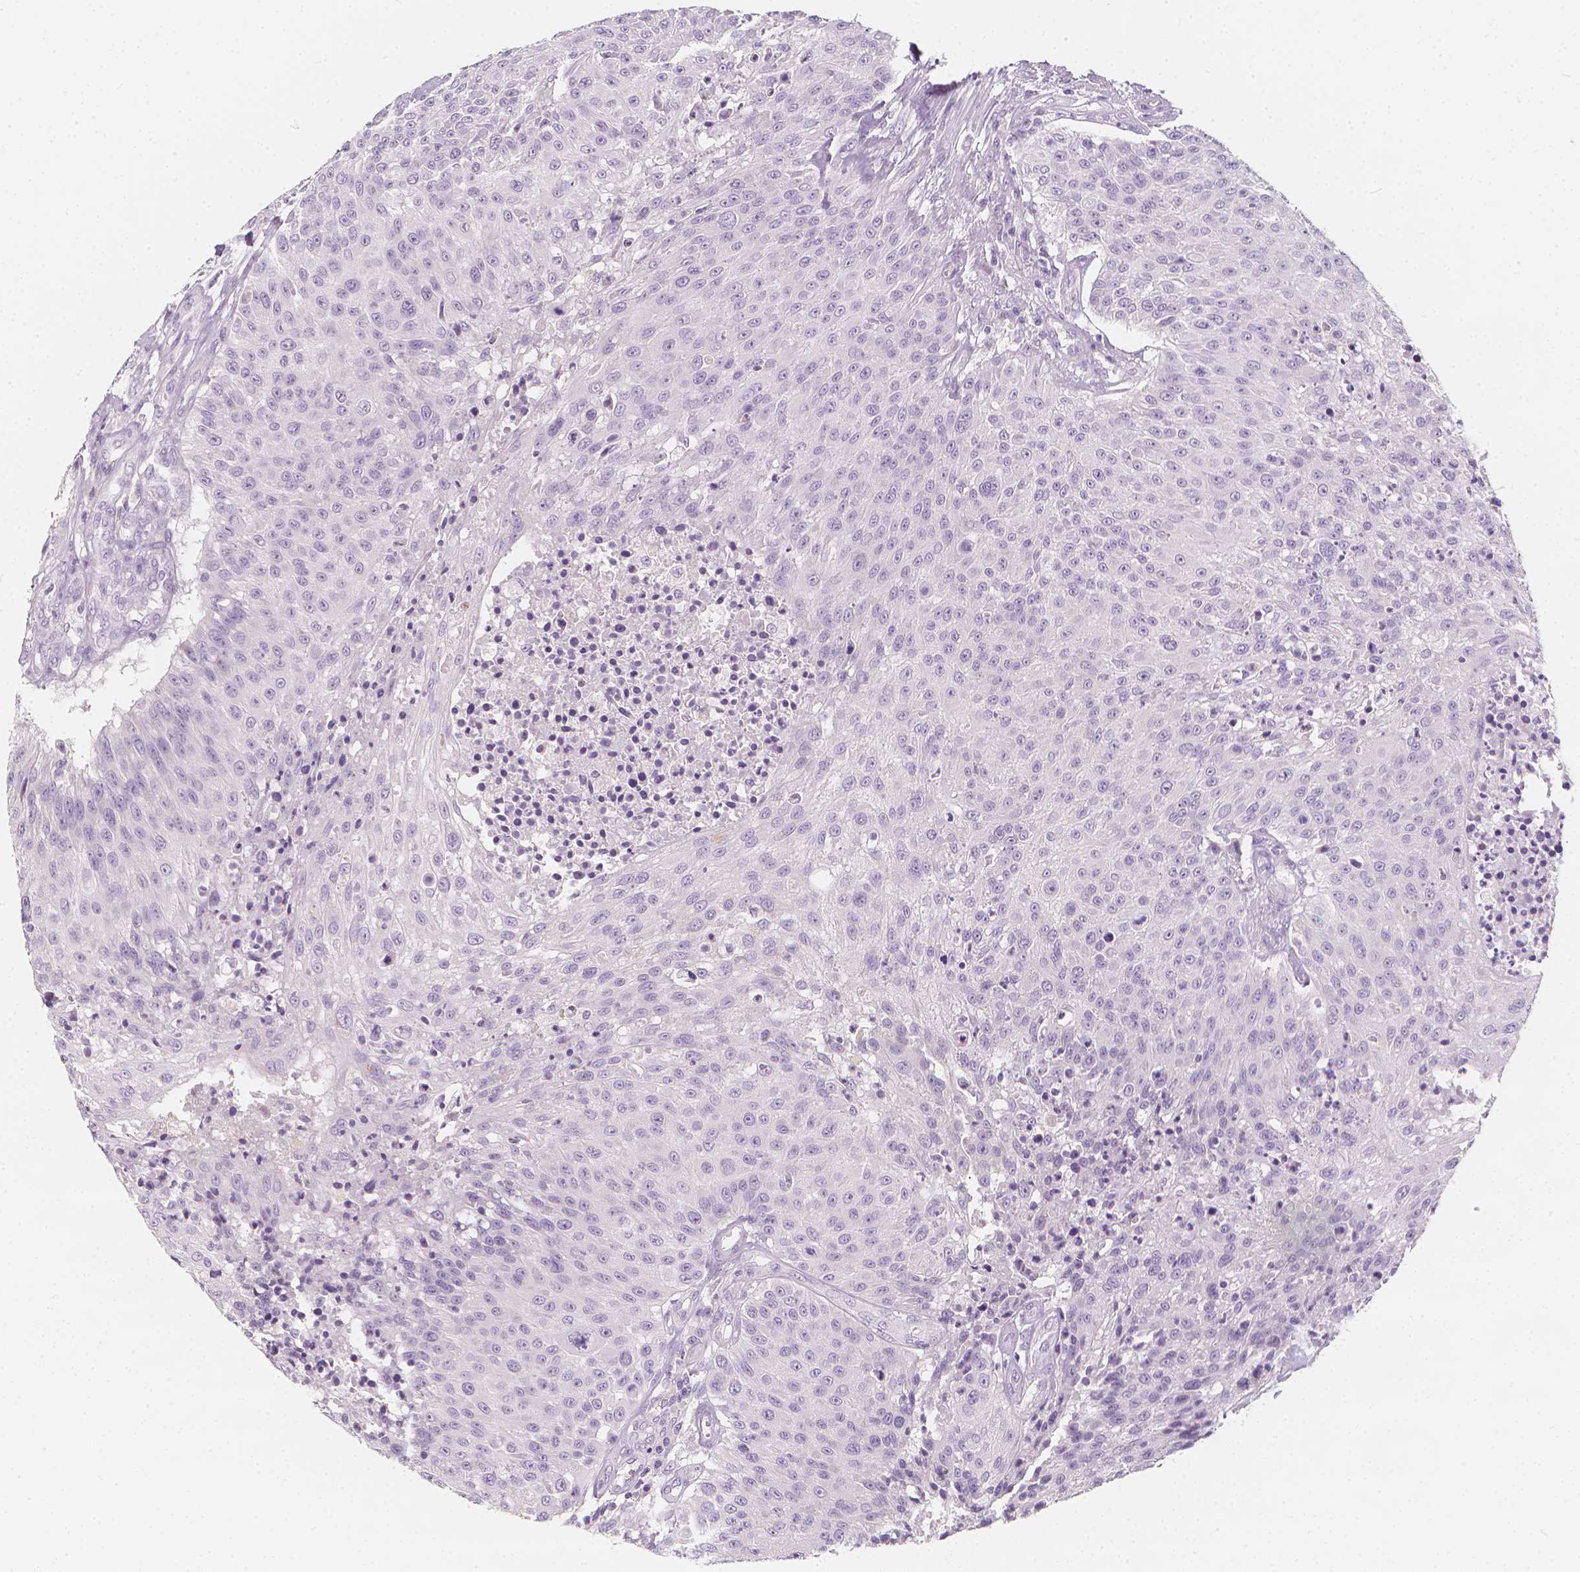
{"staining": {"intensity": "negative", "quantity": "none", "location": "none"}, "tissue": "urothelial cancer", "cell_type": "Tumor cells", "image_type": "cancer", "snomed": [{"axis": "morphology", "description": "Urothelial carcinoma, NOS"}, {"axis": "topography", "description": "Urinary bladder"}], "caption": "A histopathology image of human transitional cell carcinoma is negative for staining in tumor cells. Nuclei are stained in blue.", "gene": "RBFOX1", "patient": {"sex": "male", "age": 55}}